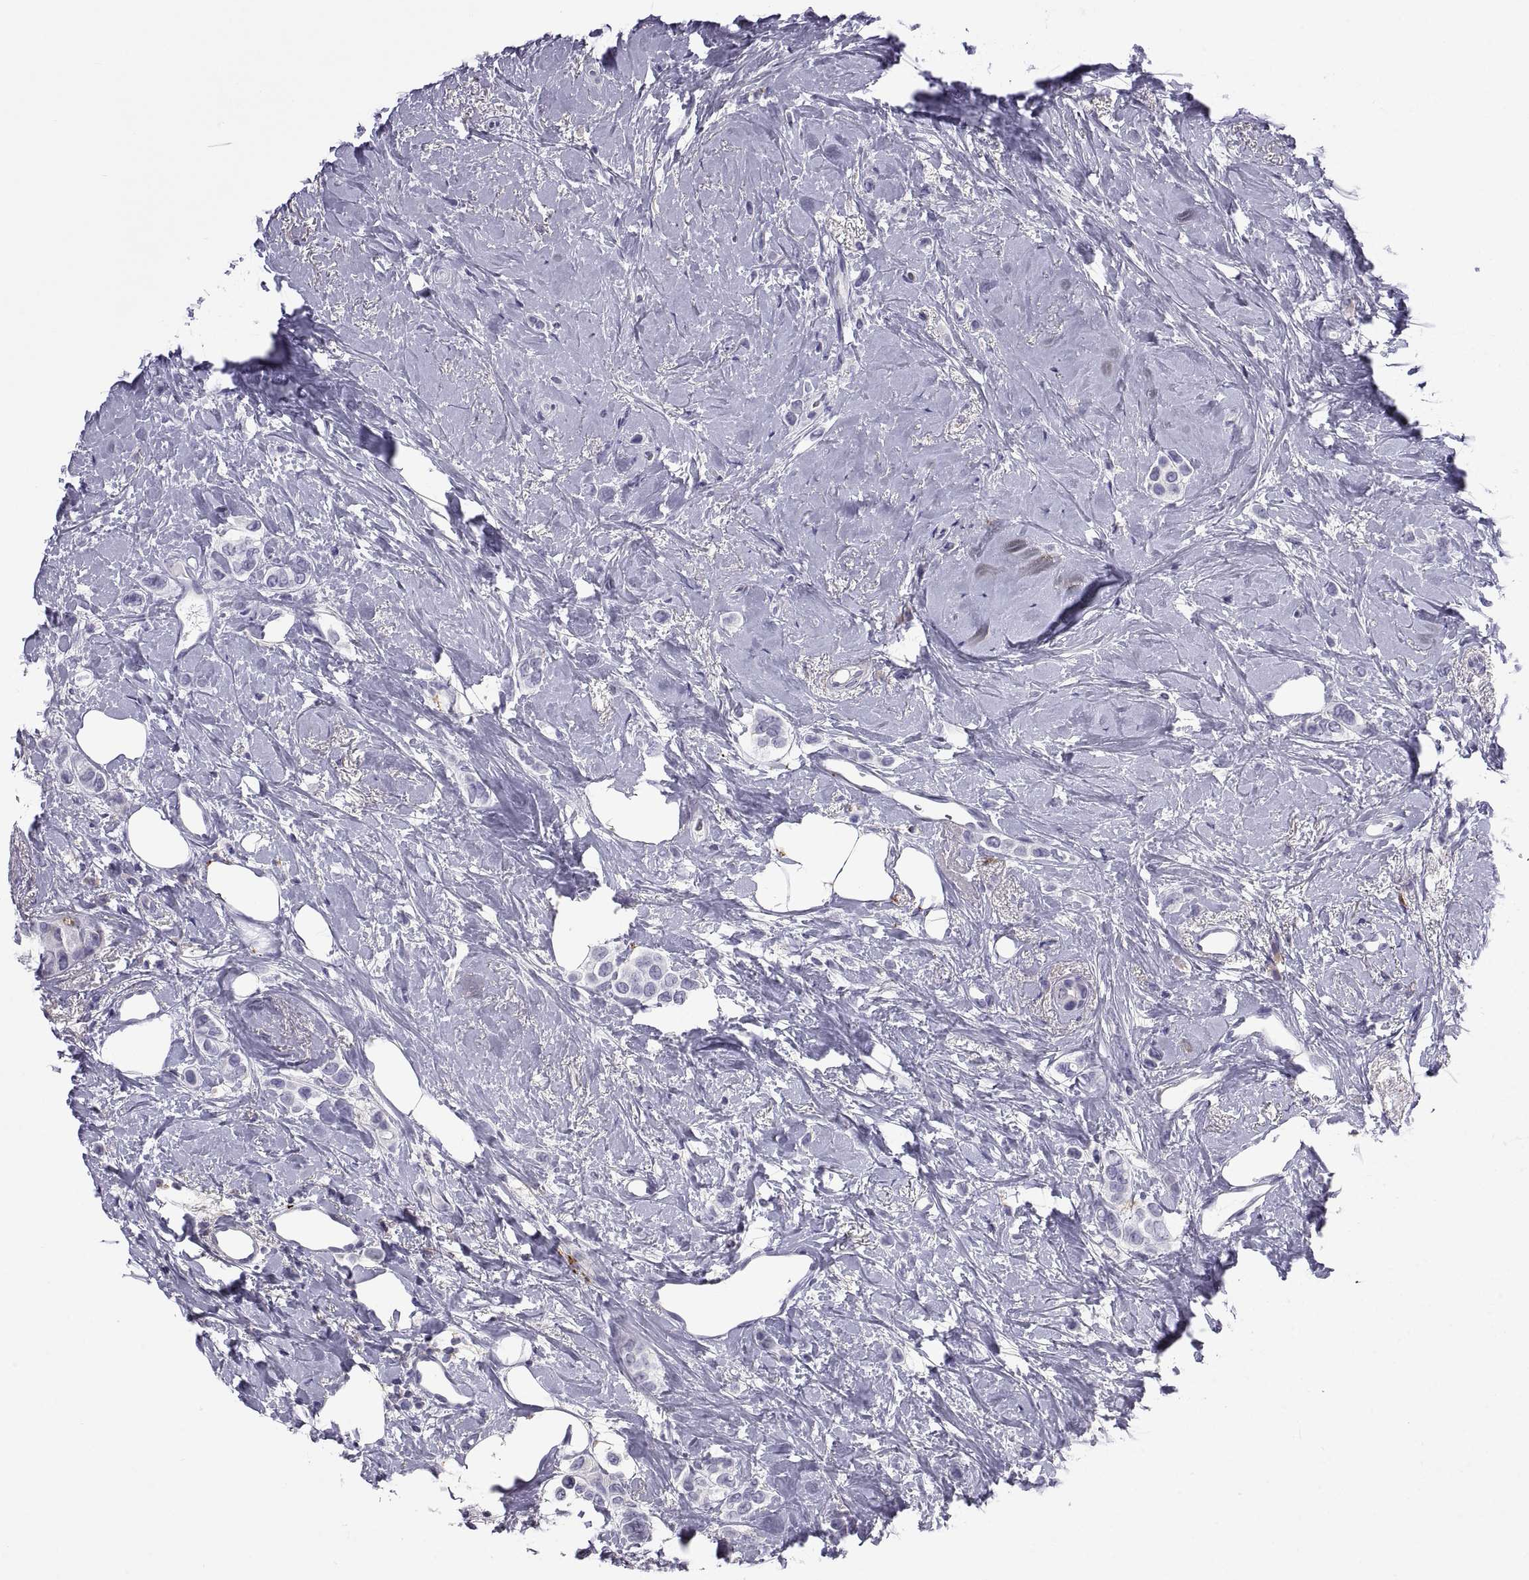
{"staining": {"intensity": "negative", "quantity": "none", "location": "none"}, "tissue": "breast cancer", "cell_type": "Tumor cells", "image_type": "cancer", "snomed": [{"axis": "morphology", "description": "Lobular carcinoma"}, {"axis": "topography", "description": "Breast"}], "caption": "Tumor cells are negative for protein expression in human lobular carcinoma (breast).", "gene": "RGS19", "patient": {"sex": "female", "age": 66}}